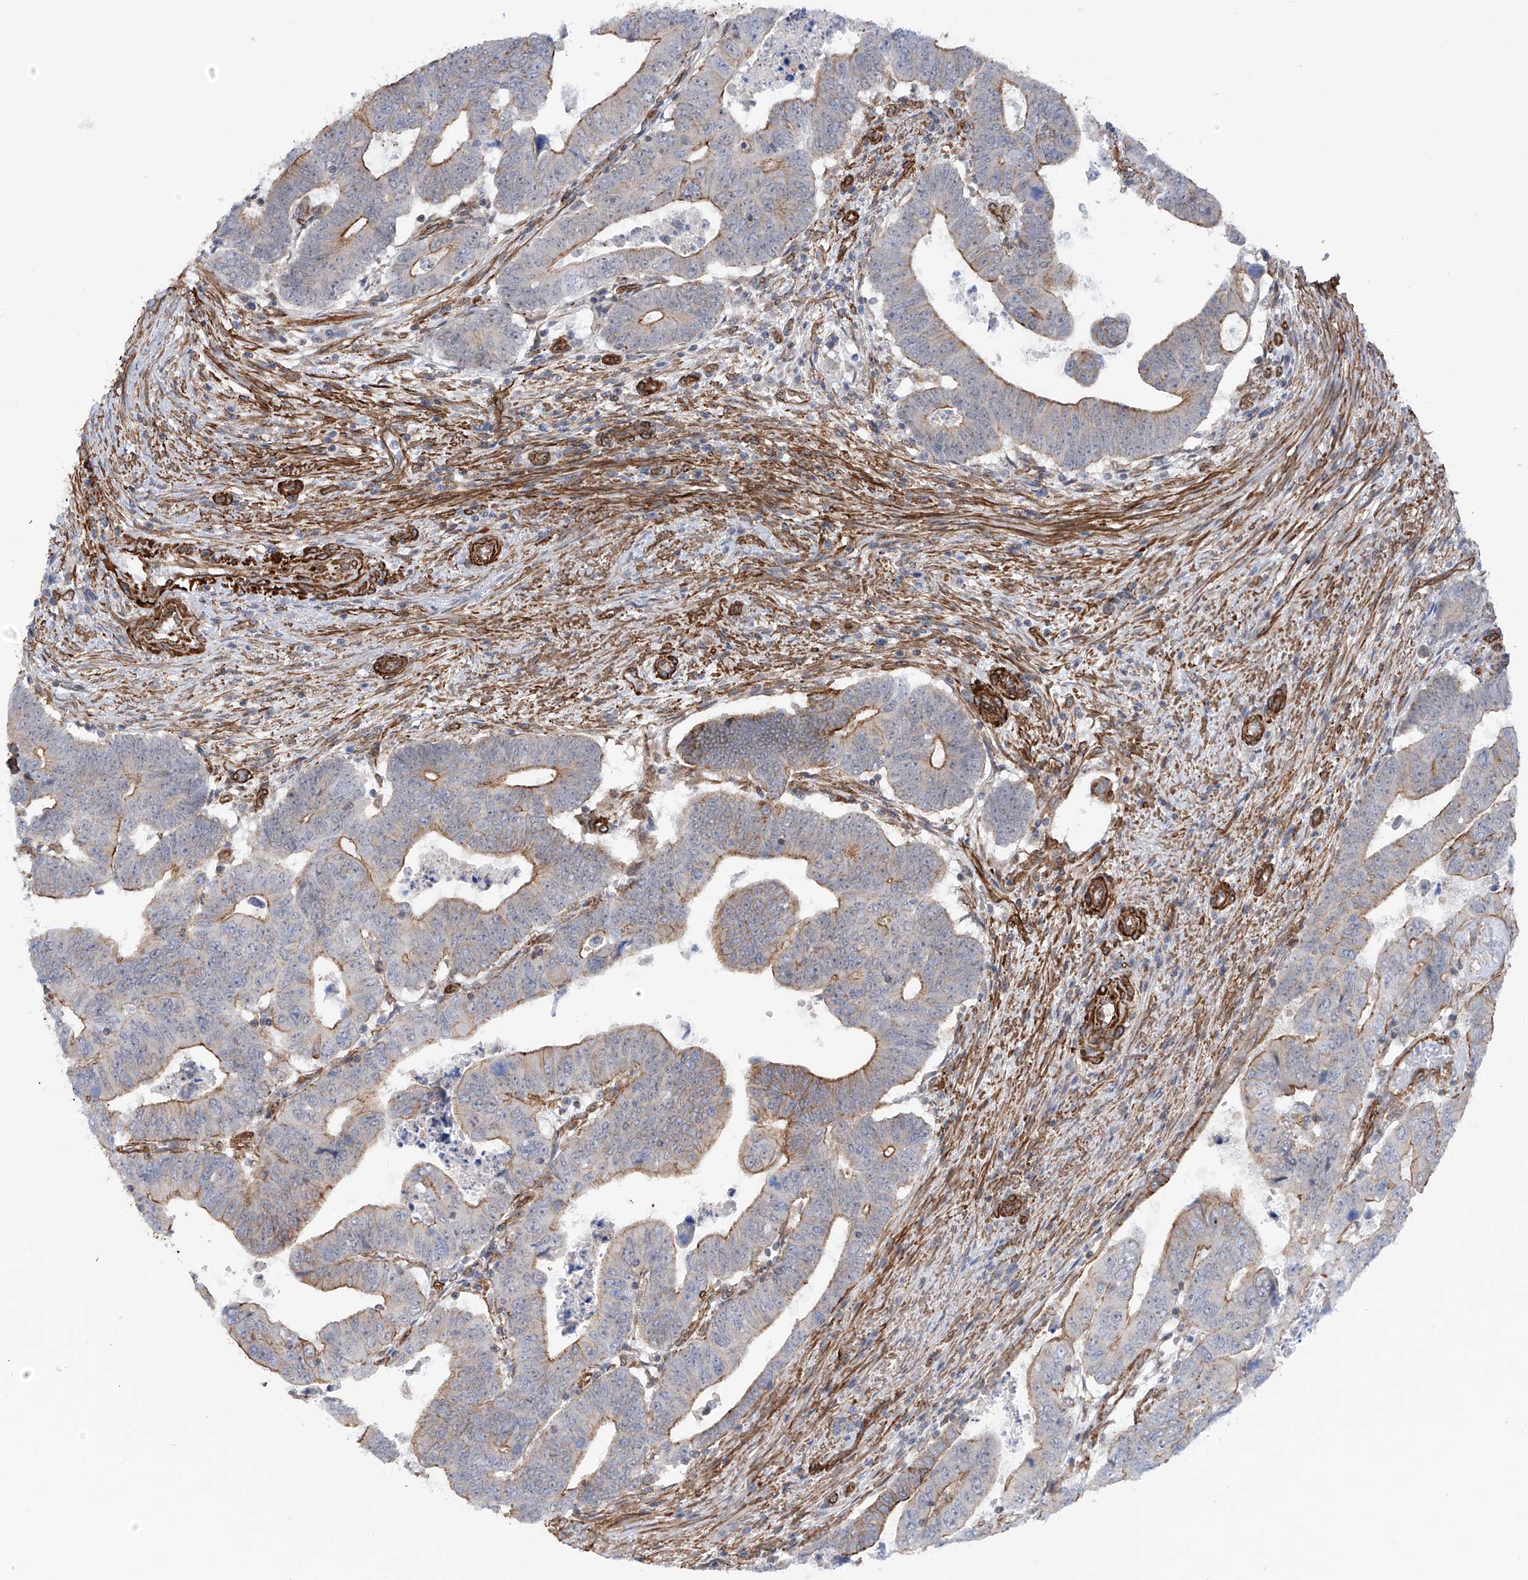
{"staining": {"intensity": "moderate", "quantity": "25%-75%", "location": "cytoplasmic/membranous"}, "tissue": "colorectal cancer", "cell_type": "Tumor cells", "image_type": "cancer", "snomed": [{"axis": "morphology", "description": "Normal tissue, NOS"}, {"axis": "morphology", "description": "Adenocarcinoma, NOS"}, {"axis": "topography", "description": "Rectum"}], "caption": "Immunohistochemistry image of neoplastic tissue: human adenocarcinoma (colorectal) stained using immunohistochemistry shows medium levels of moderate protein expression localized specifically in the cytoplasmic/membranous of tumor cells, appearing as a cytoplasmic/membranous brown color.", "gene": "ZNF490", "patient": {"sex": "female", "age": 65}}